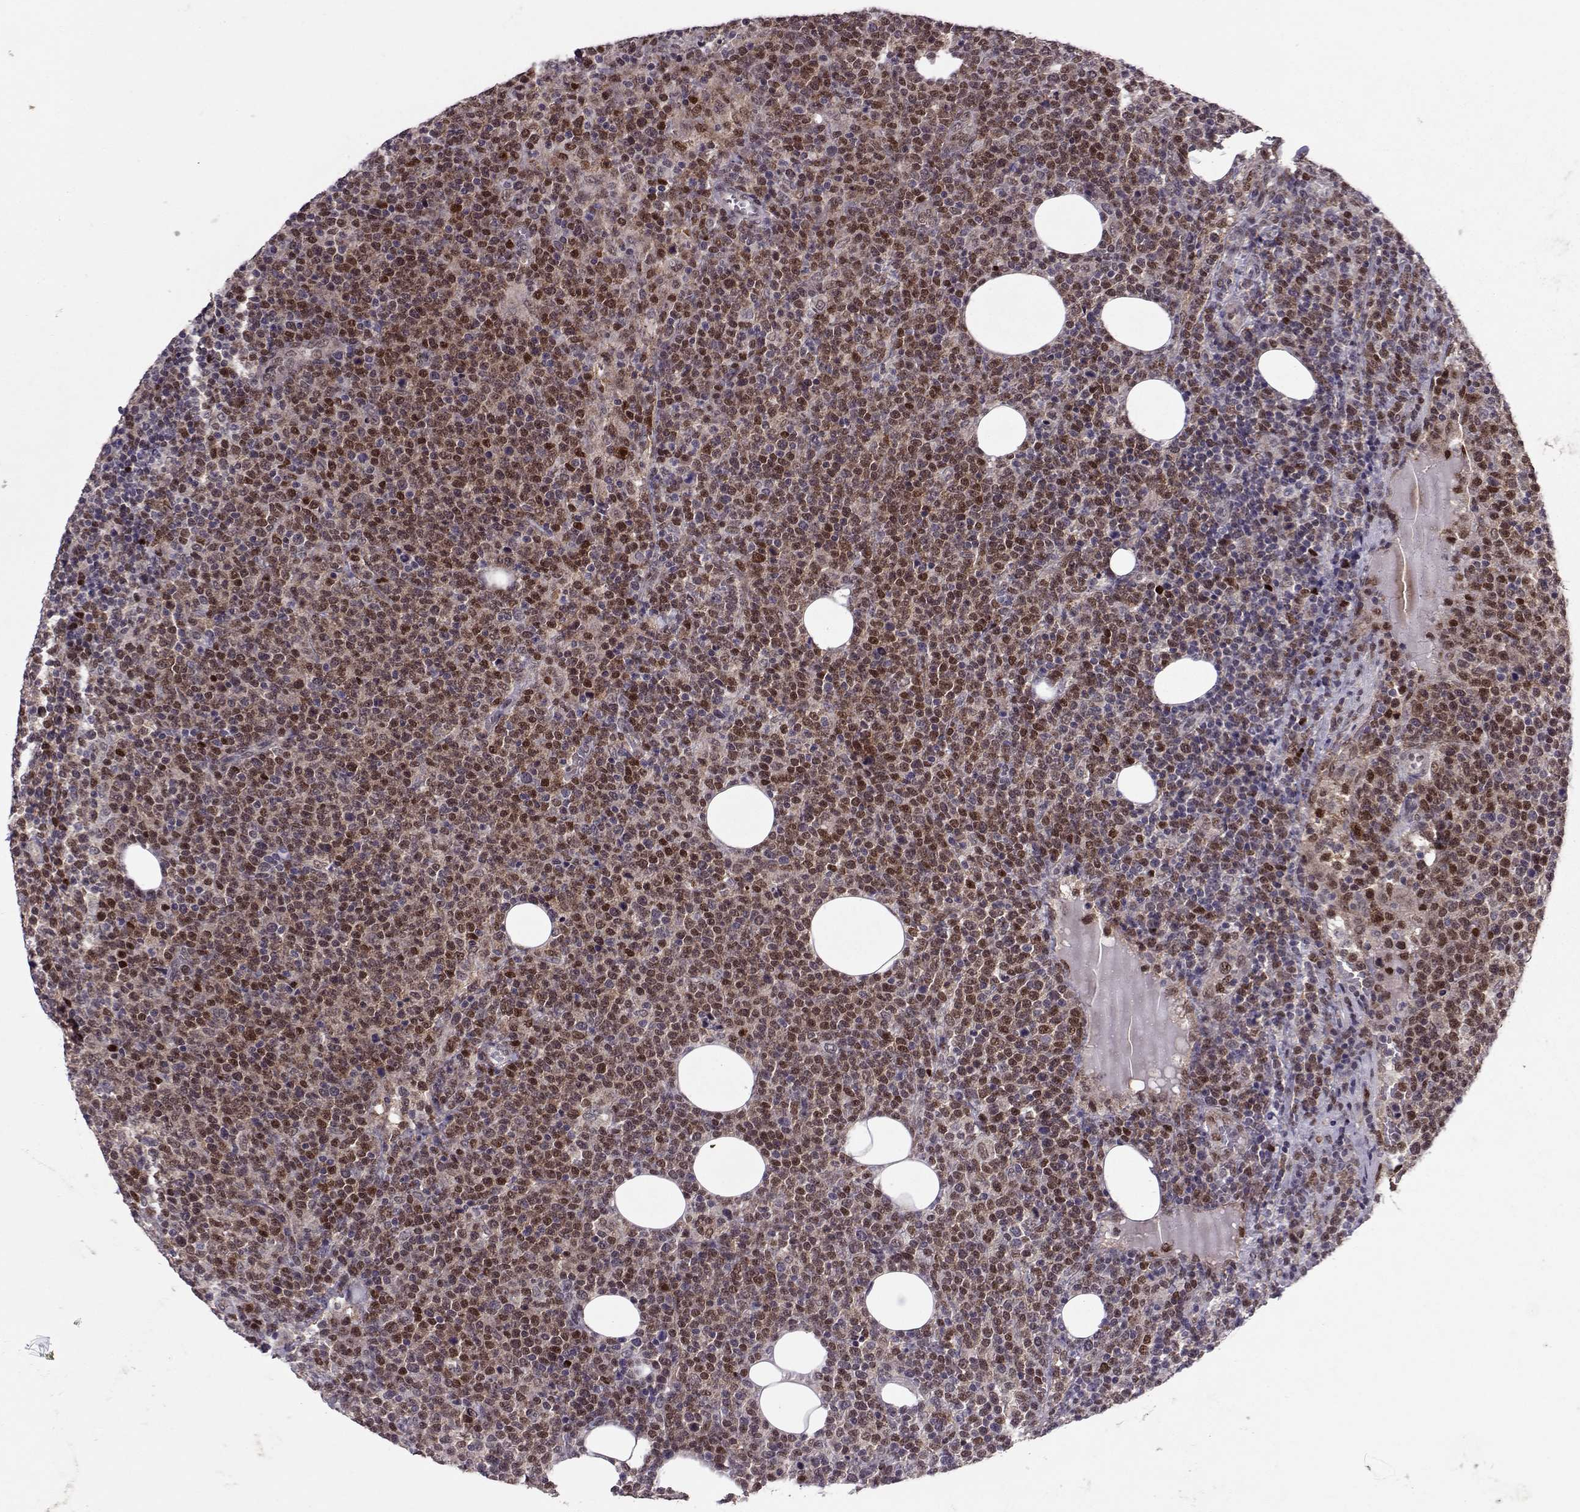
{"staining": {"intensity": "moderate", "quantity": "25%-75%", "location": "cytoplasmic/membranous,nuclear"}, "tissue": "lymphoma", "cell_type": "Tumor cells", "image_type": "cancer", "snomed": [{"axis": "morphology", "description": "Malignant lymphoma, non-Hodgkin's type, High grade"}, {"axis": "topography", "description": "Lymph node"}], "caption": "An immunohistochemistry histopathology image of tumor tissue is shown. Protein staining in brown highlights moderate cytoplasmic/membranous and nuclear positivity in high-grade malignant lymphoma, non-Hodgkin's type within tumor cells. (Stains: DAB (3,3'-diaminobenzidine) in brown, nuclei in blue, Microscopy: brightfield microscopy at high magnification).", "gene": "CDK4", "patient": {"sex": "male", "age": 61}}